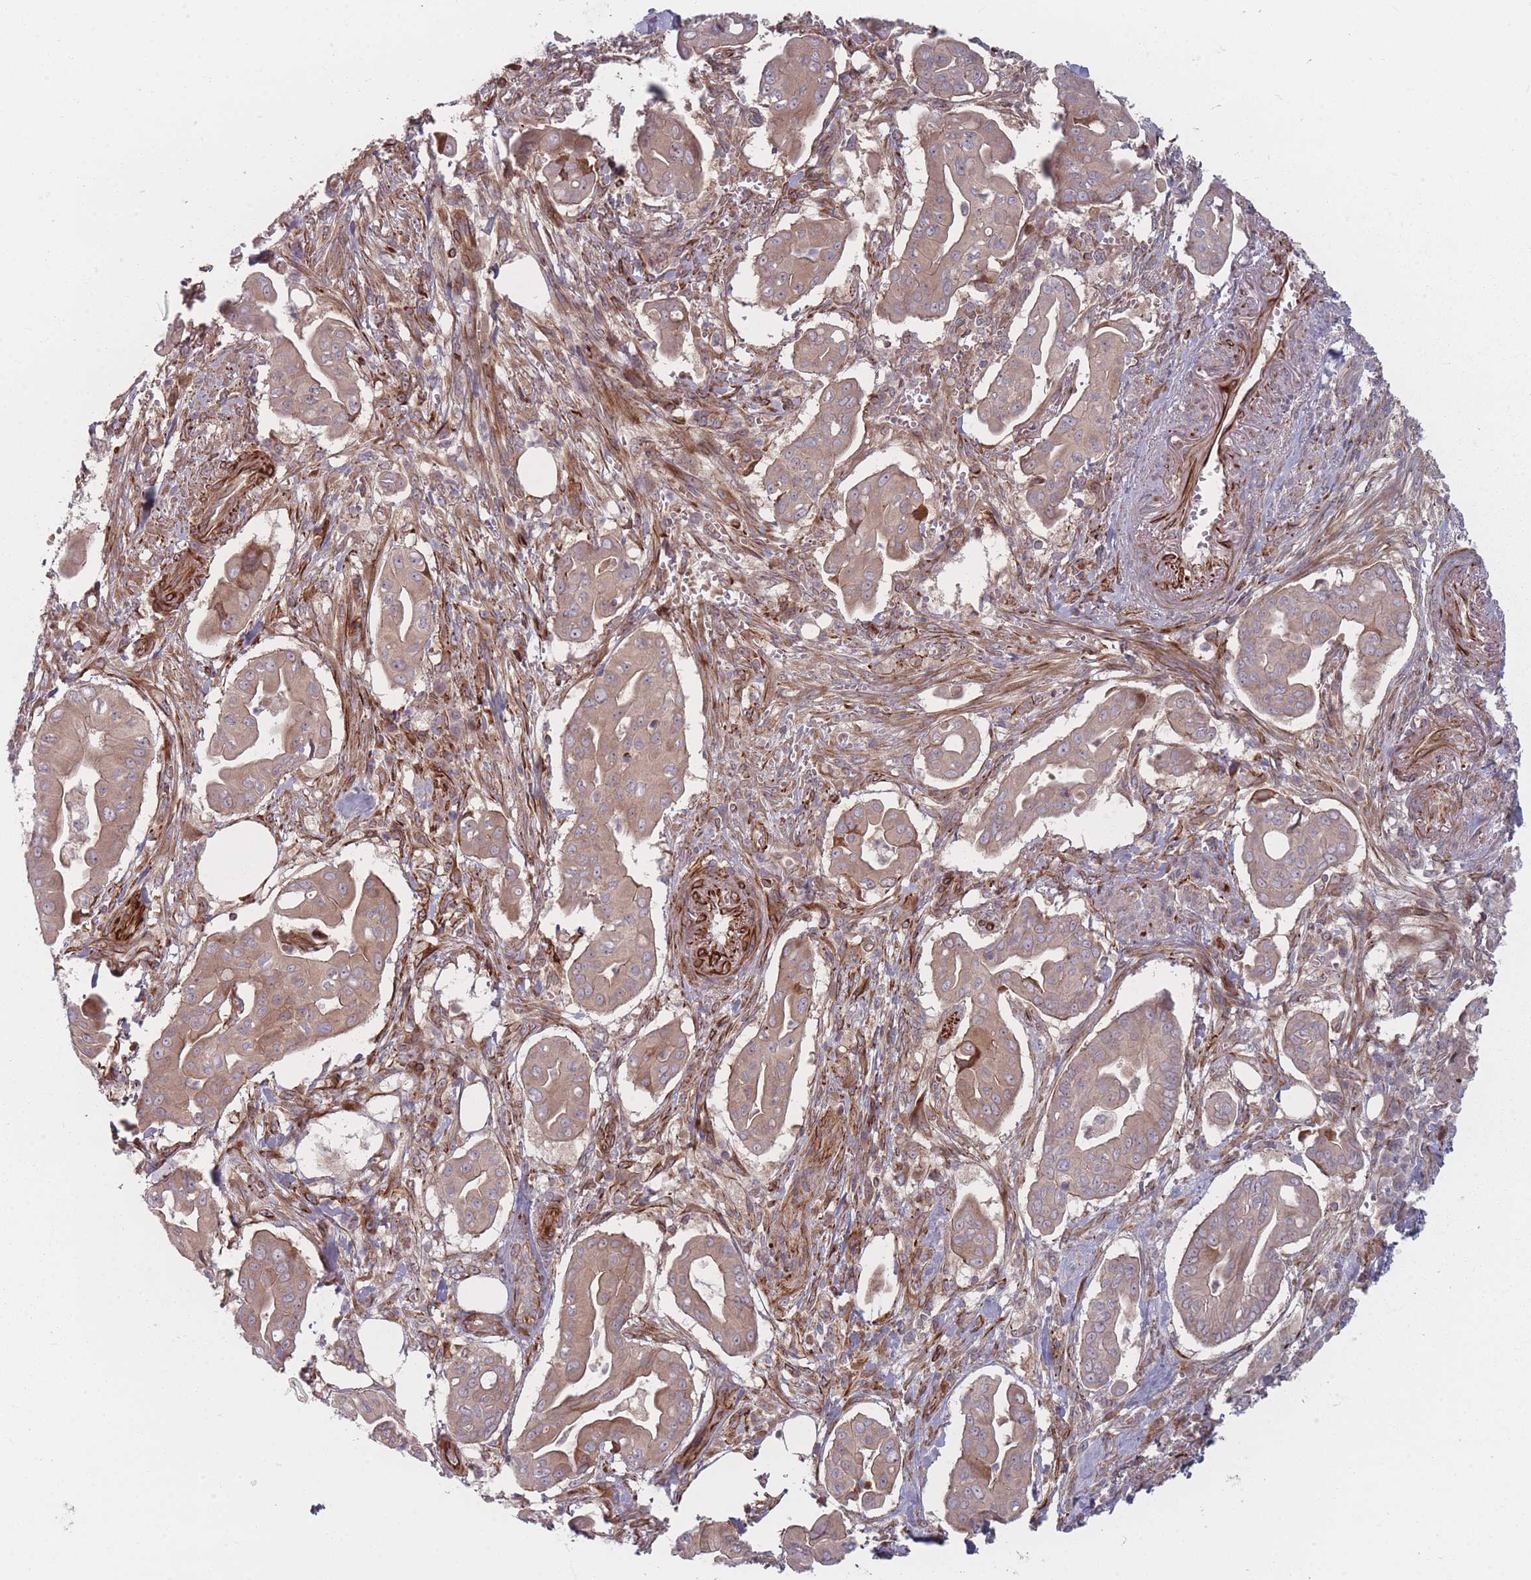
{"staining": {"intensity": "moderate", "quantity": ">75%", "location": "cytoplasmic/membranous"}, "tissue": "pancreatic cancer", "cell_type": "Tumor cells", "image_type": "cancer", "snomed": [{"axis": "morphology", "description": "Adenocarcinoma, NOS"}, {"axis": "topography", "description": "Pancreas"}], "caption": "This is a histology image of IHC staining of adenocarcinoma (pancreatic), which shows moderate positivity in the cytoplasmic/membranous of tumor cells.", "gene": "EEF1AKMT2", "patient": {"sex": "male", "age": 71}}